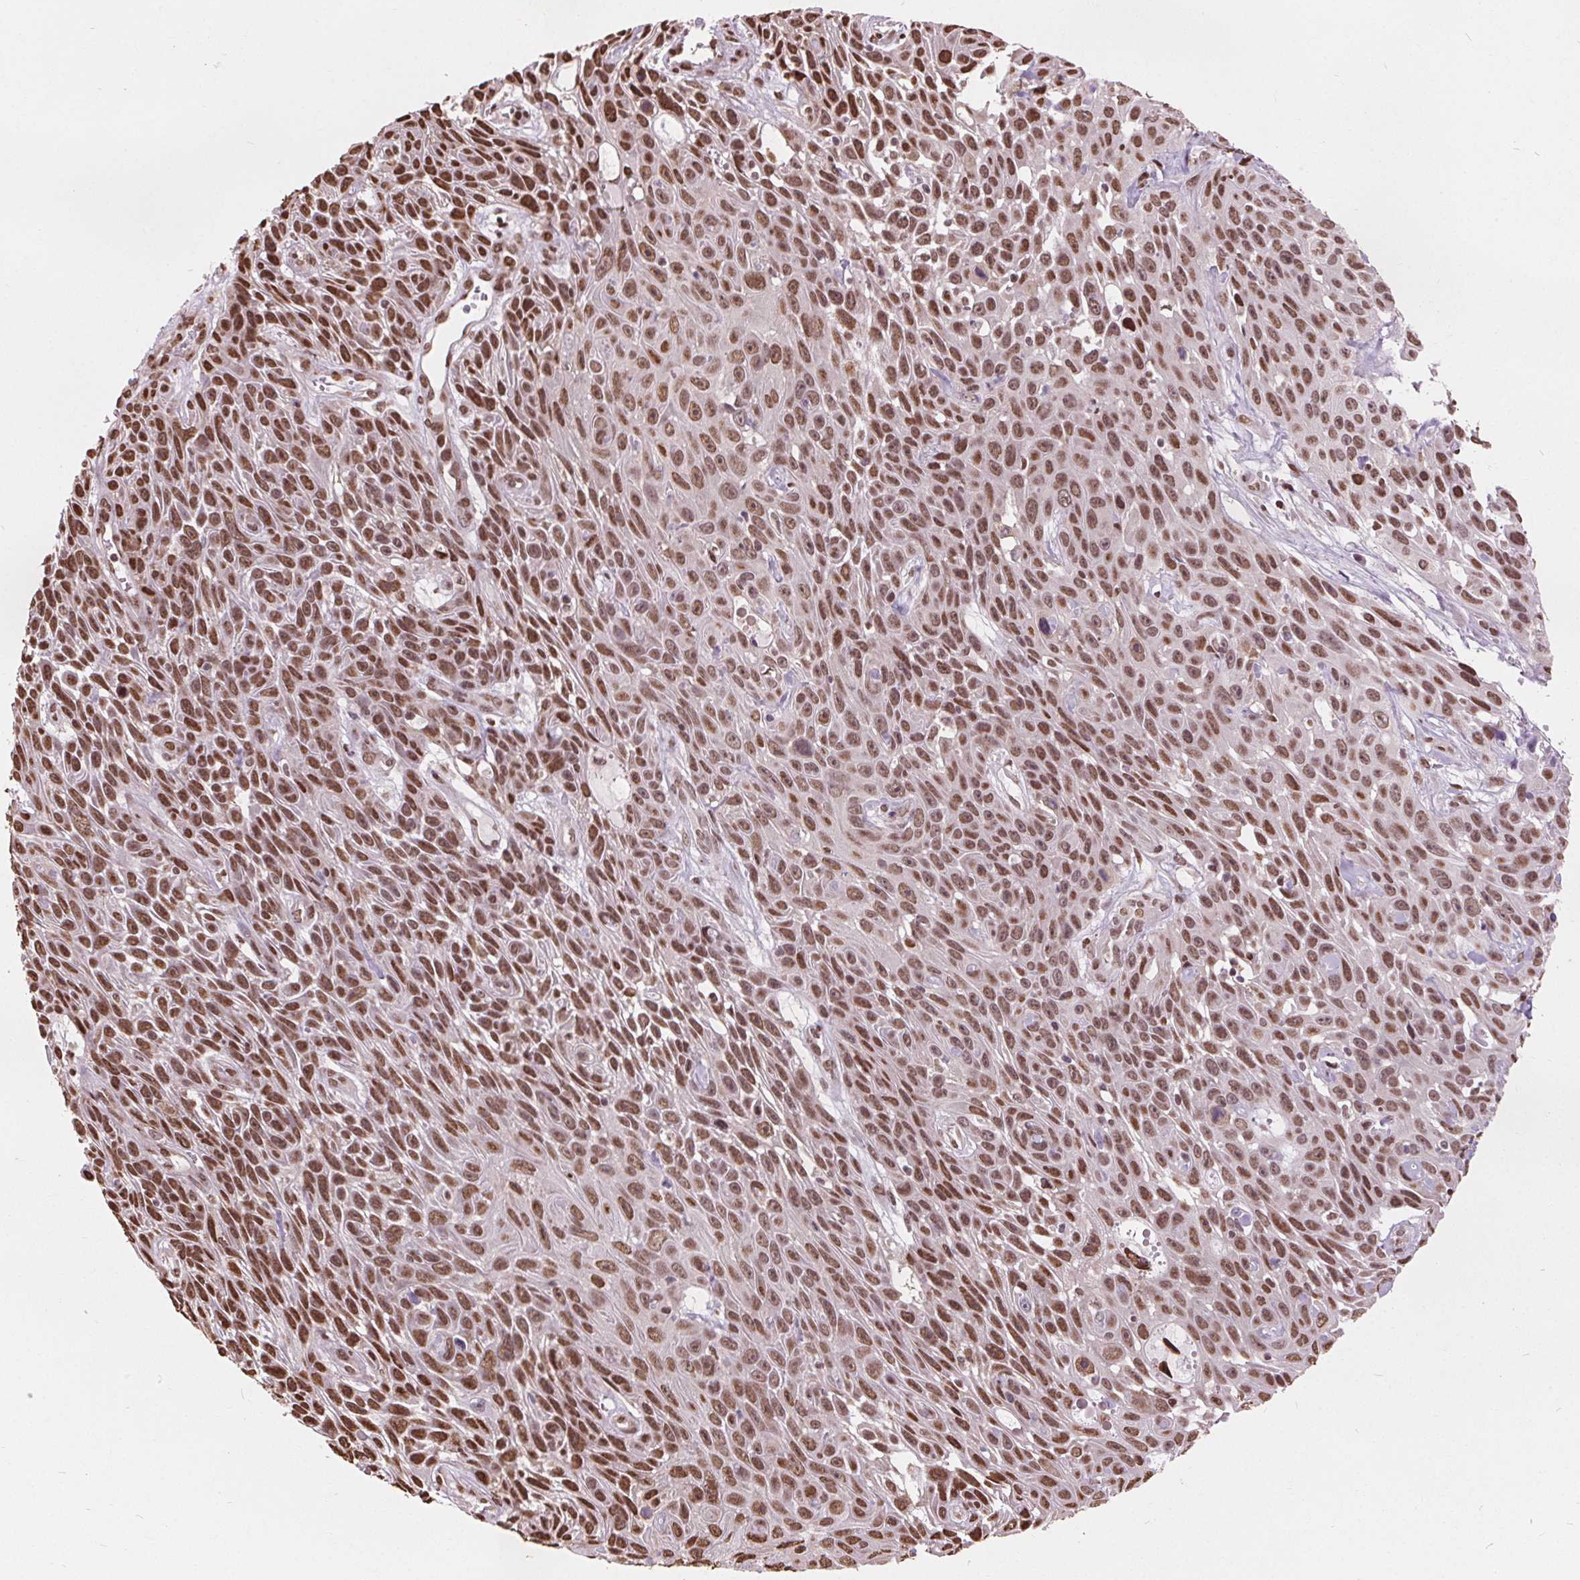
{"staining": {"intensity": "strong", "quantity": ">75%", "location": "nuclear"}, "tissue": "skin cancer", "cell_type": "Tumor cells", "image_type": "cancer", "snomed": [{"axis": "morphology", "description": "Squamous cell carcinoma, NOS"}, {"axis": "topography", "description": "Skin"}], "caption": "Tumor cells display high levels of strong nuclear expression in about >75% of cells in skin cancer. The staining was performed using DAB to visualize the protein expression in brown, while the nuclei were stained in blue with hematoxylin (Magnification: 20x).", "gene": "ISLR2", "patient": {"sex": "male", "age": 82}}